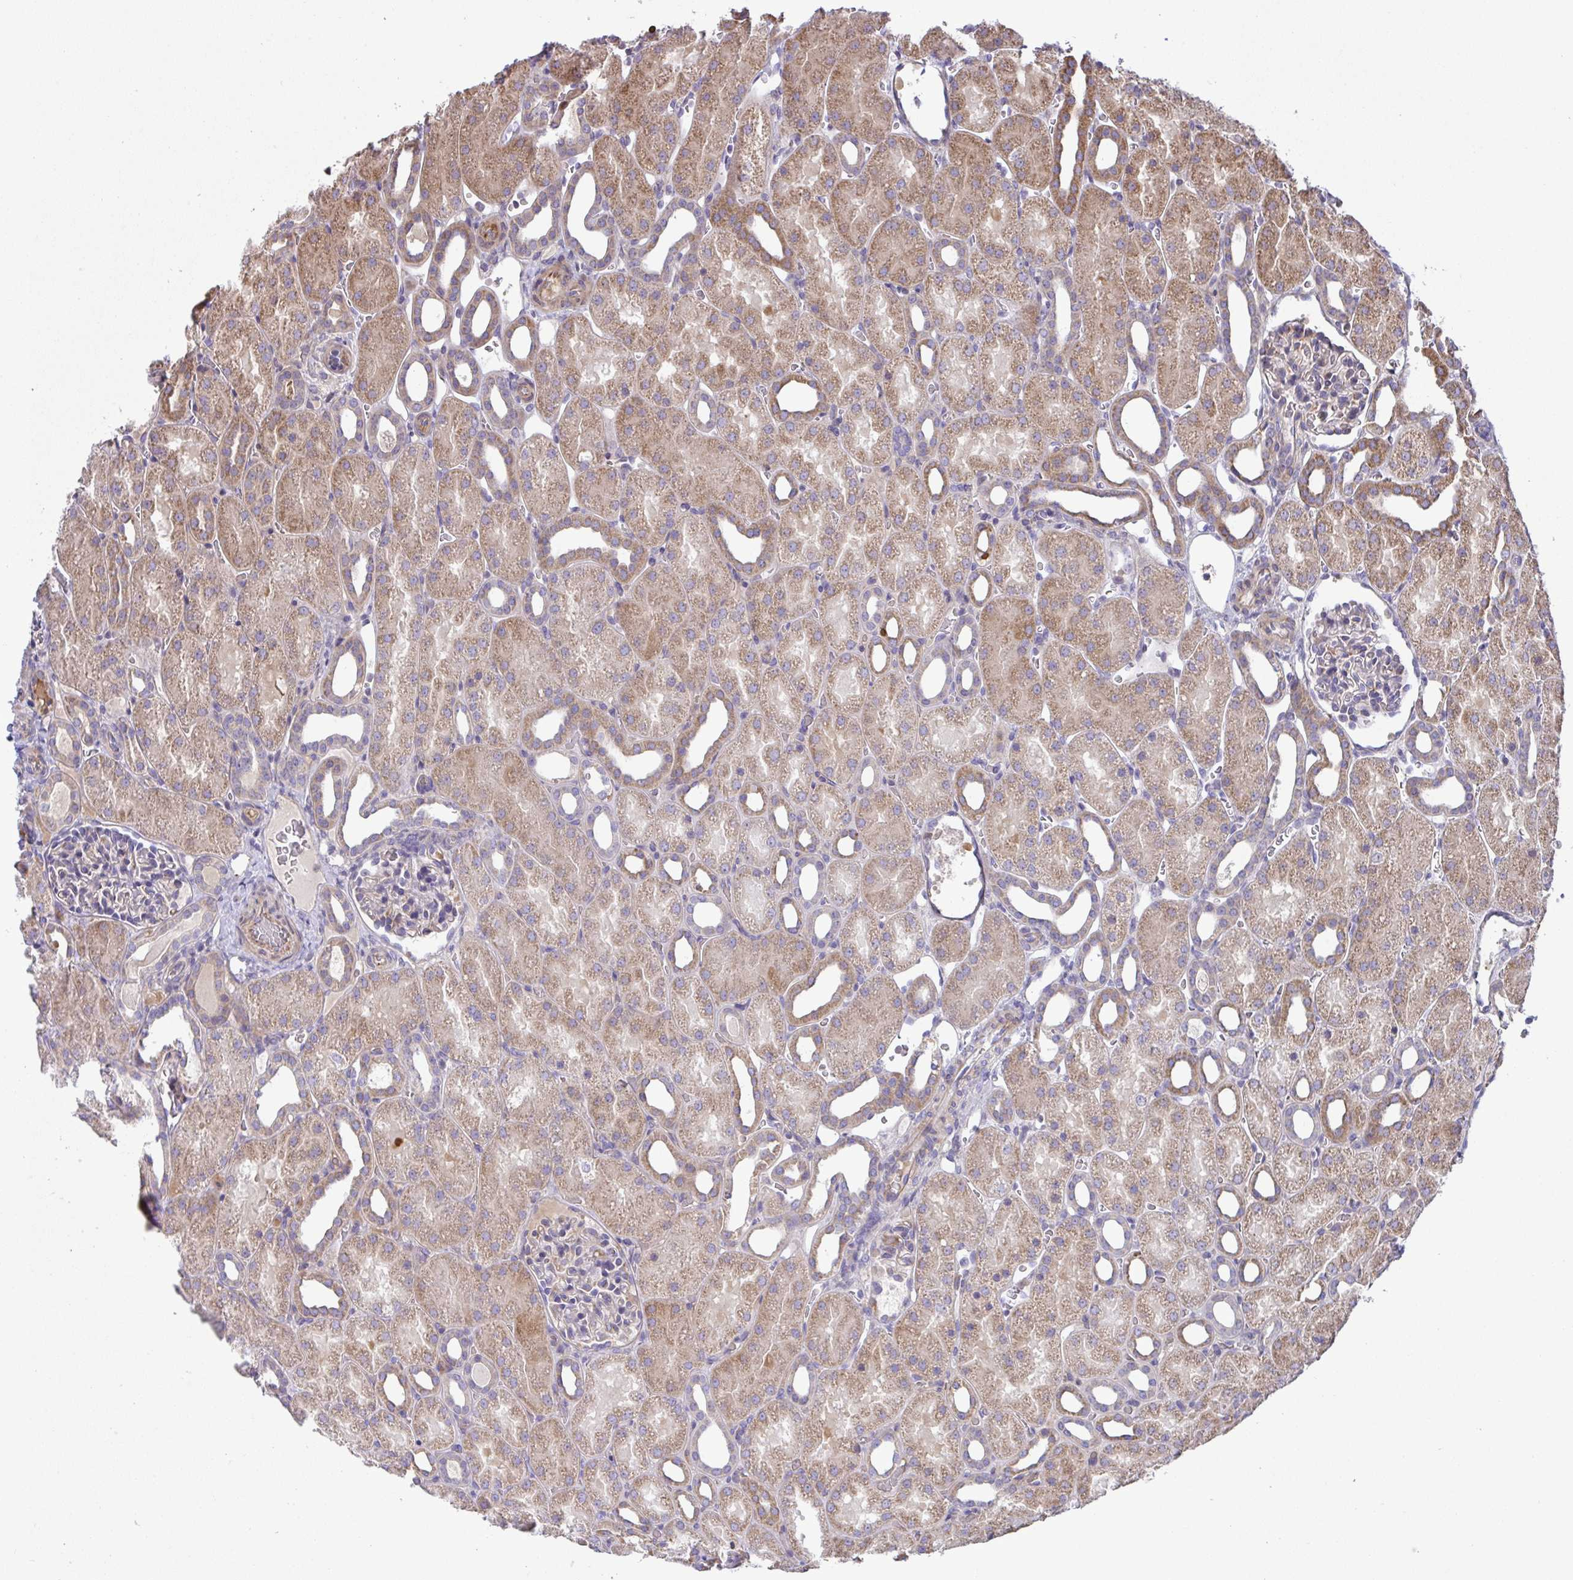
{"staining": {"intensity": "moderate", "quantity": "<25%", "location": "cytoplasmic/membranous"}, "tissue": "kidney", "cell_type": "Cells in glomeruli", "image_type": "normal", "snomed": [{"axis": "morphology", "description": "Normal tissue, NOS"}, {"axis": "topography", "description": "Kidney"}], "caption": "Unremarkable kidney demonstrates moderate cytoplasmic/membranous staining in about <25% of cells in glomeruli.", "gene": "GRID2", "patient": {"sex": "male", "age": 2}}